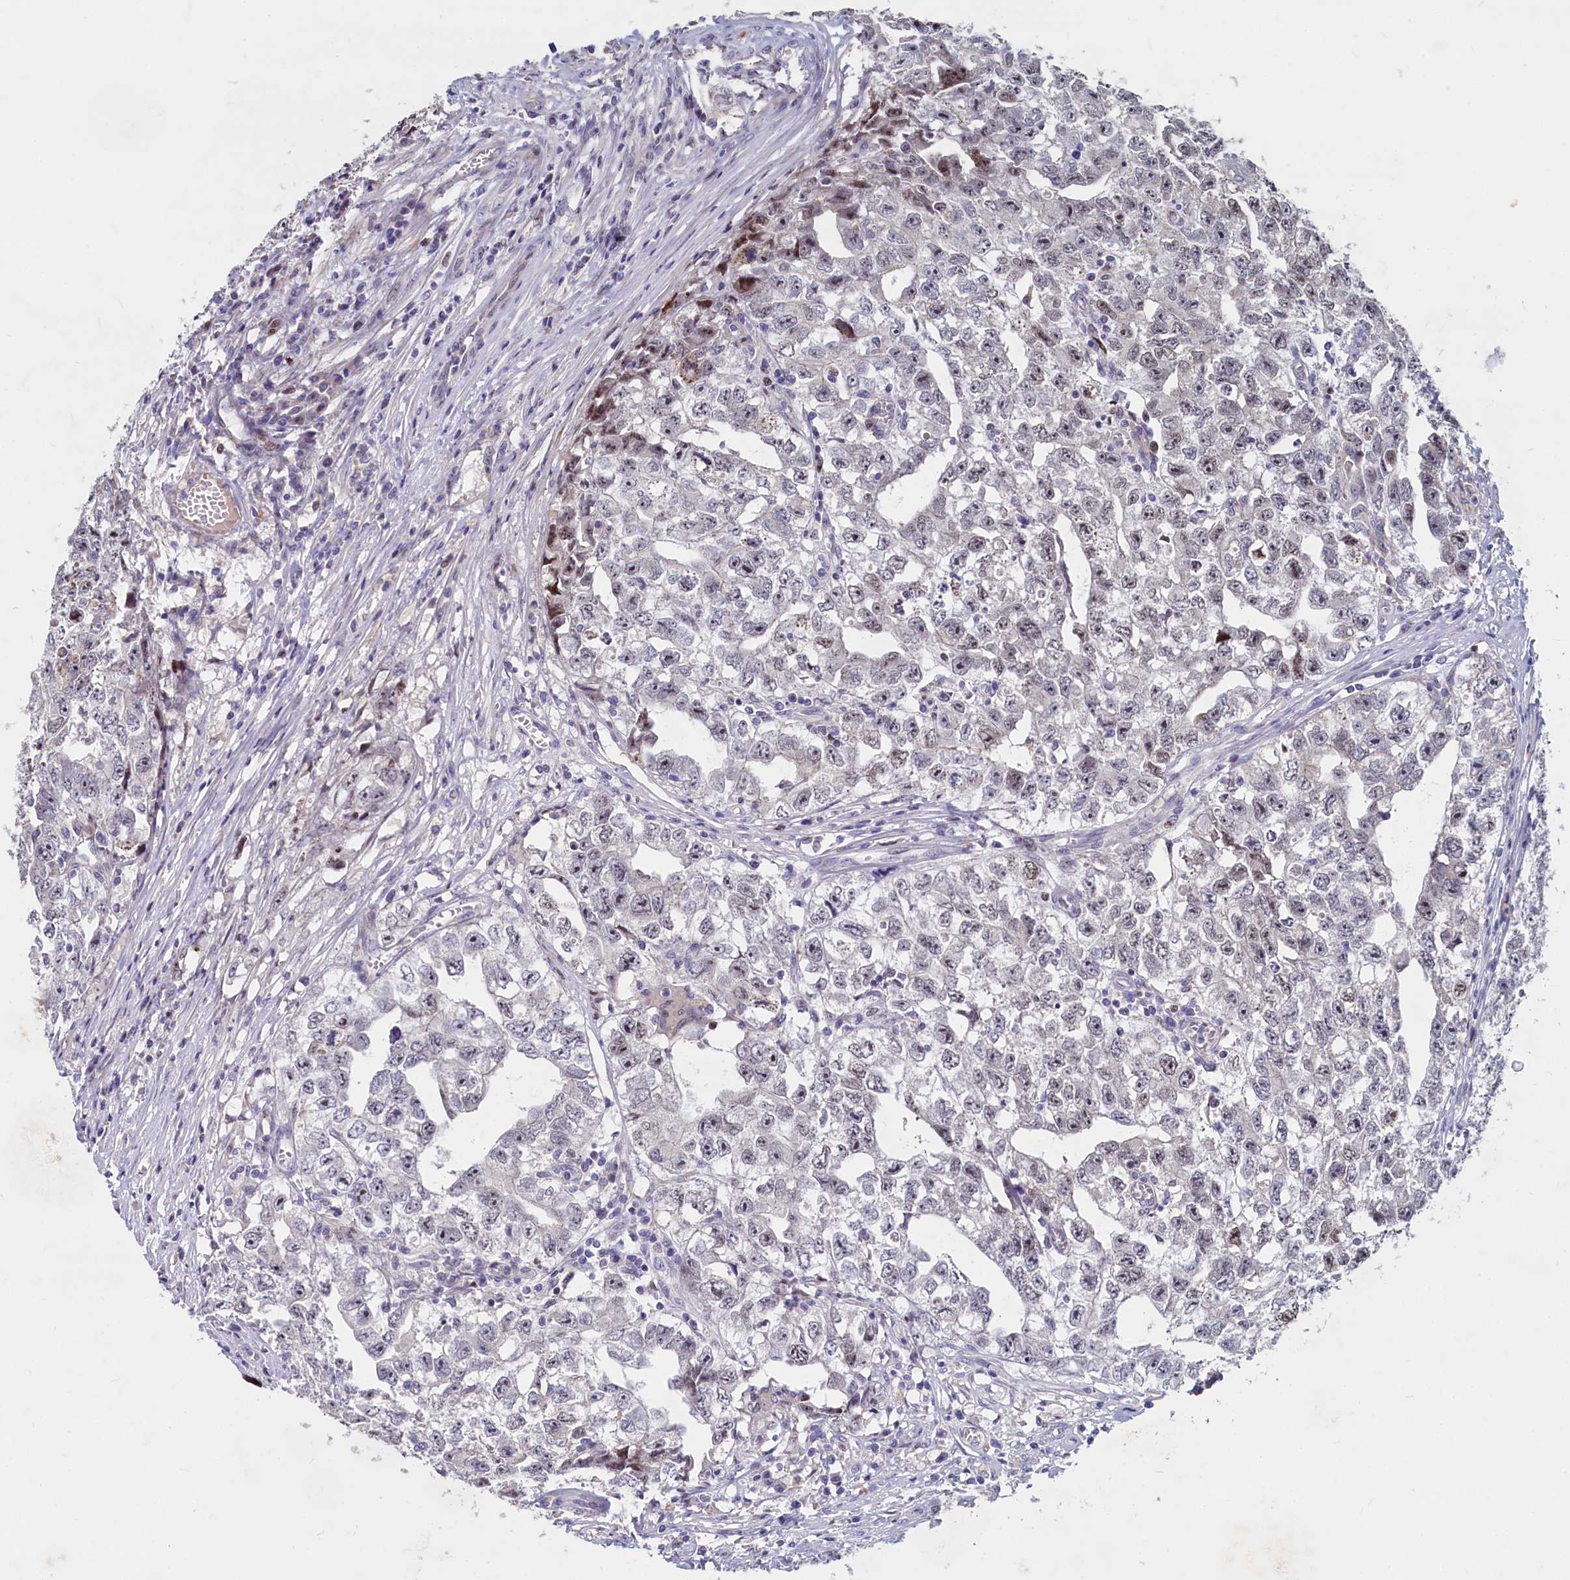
{"staining": {"intensity": "weak", "quantity": "<25%", "location": "nuclear"}, "tissue": "testis cancer", "cell_type": "Tumor cells", "image_type": "cancer", "snomed": [{"axis": "morphology", "description": "Seminoma, NOS"}, {"axis": "morphology", "description": "Carcinoma, Embryonal, NOS"}, {"axis": "topography", "description": "Testis"}], "caption": "This is an immunohistochemistry histopathology image of testis embryonal carcinoma. There is no staining in tumor cells.", "gene": "ASXL3", "patient": {"sex": "male", "age": 43}}